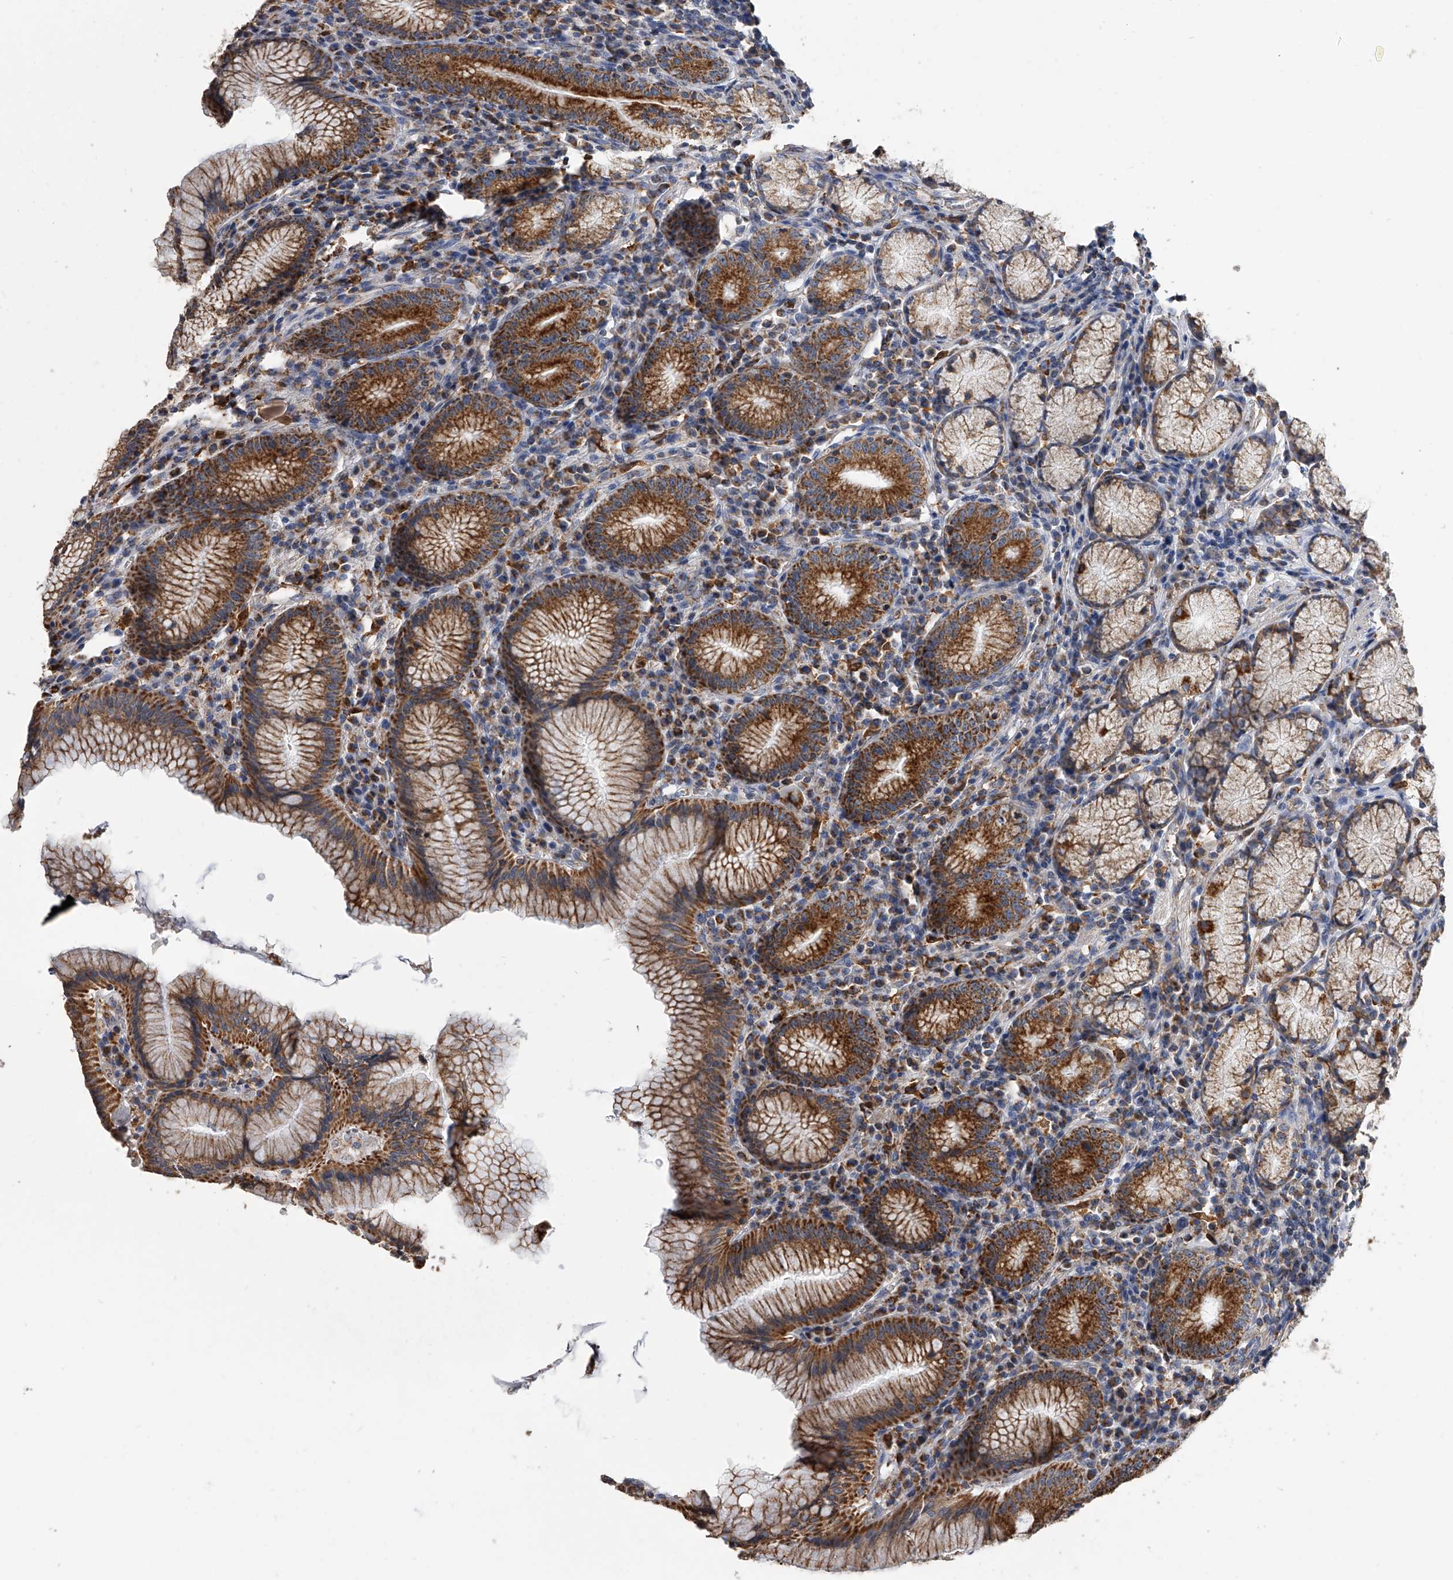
{"staining": {"intensity": "strong", "quantity": ">75%", "location": "cytoplasmic/membranous"}, "tissue": "stomach", "cell_type": "Glandular cells", "image_type": "normal", "snomed": [{"axis": "morphology", "description": "Normal tissue, NOS"}, {"axis": "topography", "description": "Stomach"}], "caption": "The micrograph demonstrates staining of benign stomach, revealing strong cytoplasmic/membranous protein positivity (brown color) within glandular cells.", "gene": "MRPL28", "patient": {"sex": "male", "age": 55}}